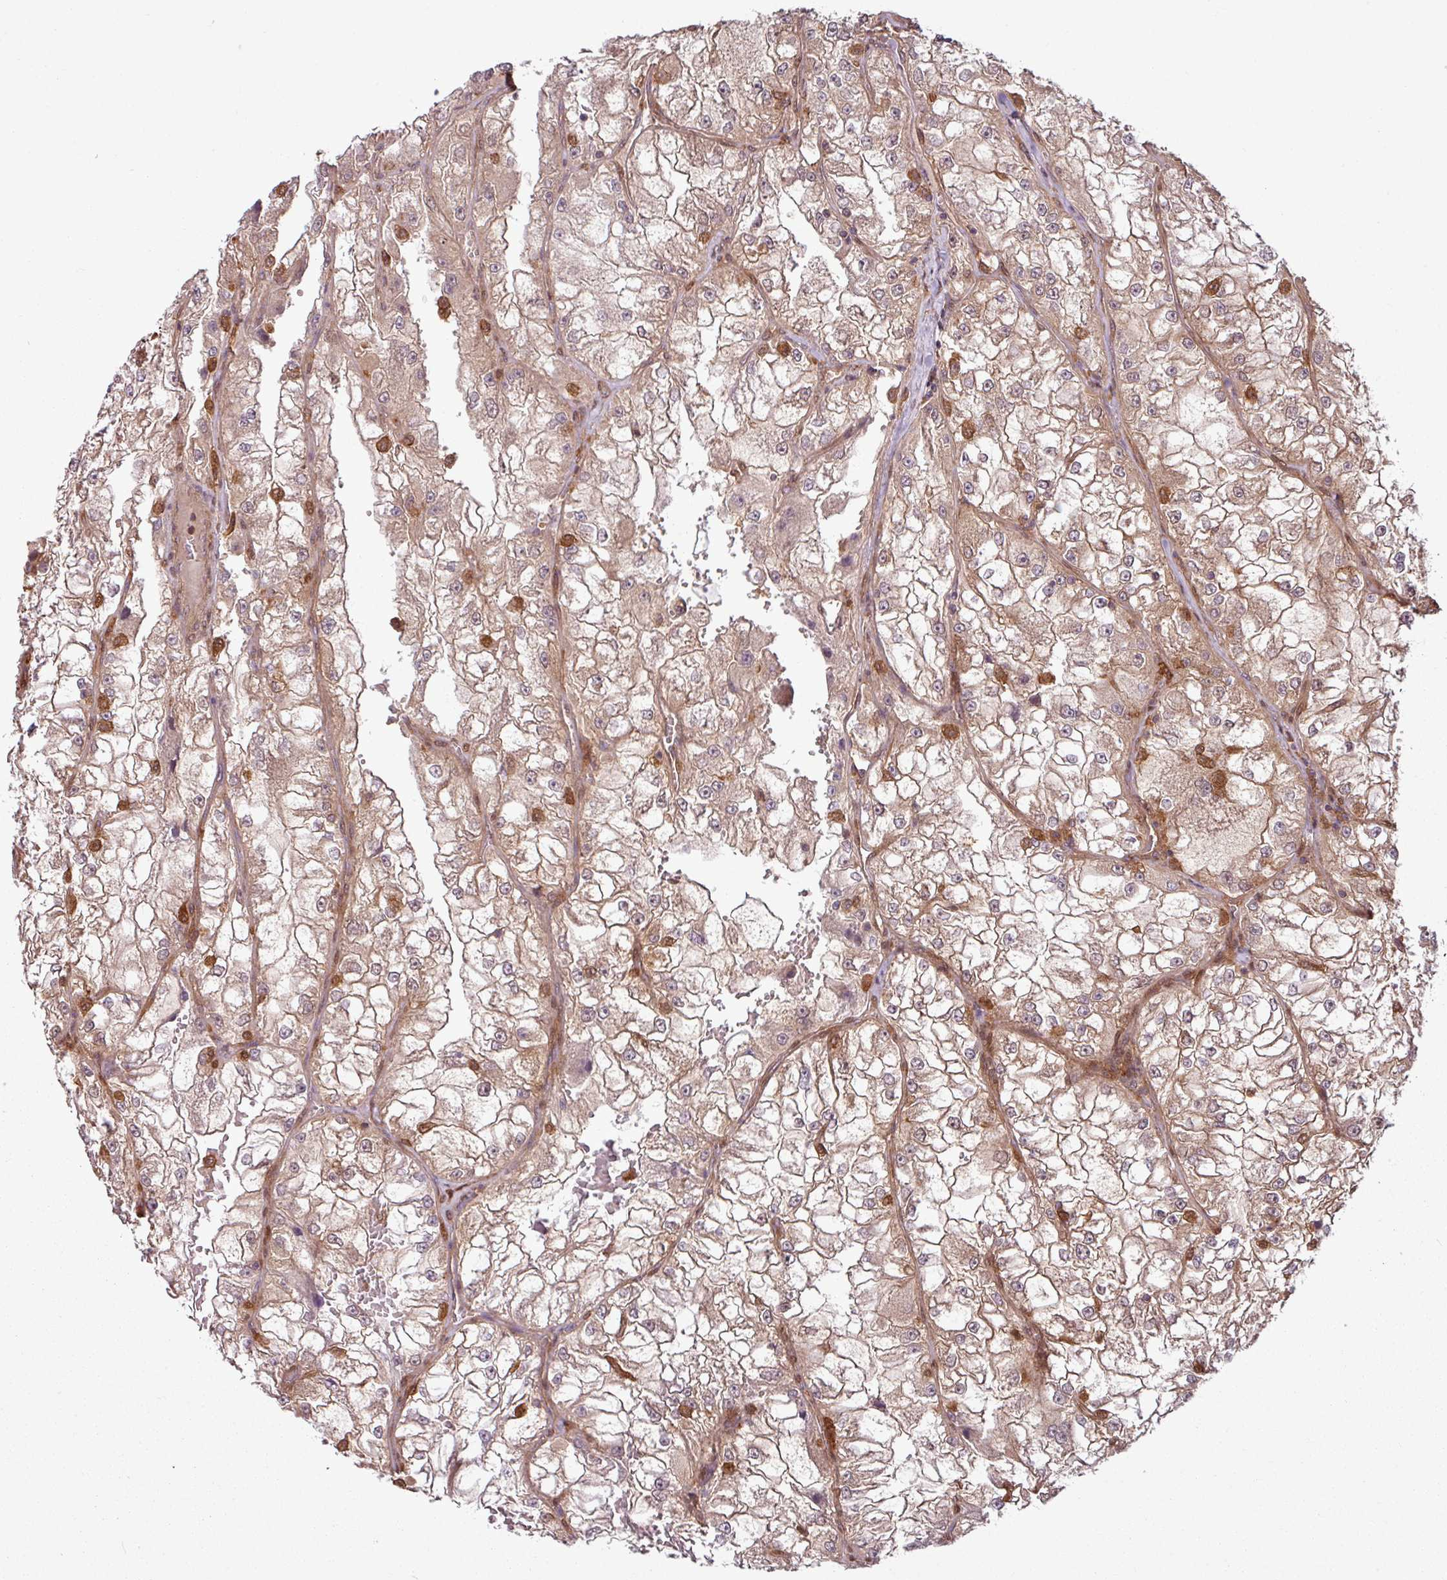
{"staining": {"intensity": "weak", "quantity": ">75%", "location": "cytoplasmic/membranous"}, "tissue": "renal cancer", "cell_type": "Tumor cells", "image_type": "cancer", "snomed": [{"axis": "morphology", "description": "Adenocarcinoma, NOS"}, {"axis": "topography", "description": "Kidney"}], "caption": "Immunohistochemistry (DAB) staining of renal cancer (adenocarcinoma) exhibits weak cytoplasmic/membranous protein staining in approximately >75% of tumor cells.", "gene": "SH3BGRL", "patient": {"sex": "female", "age": 72}}